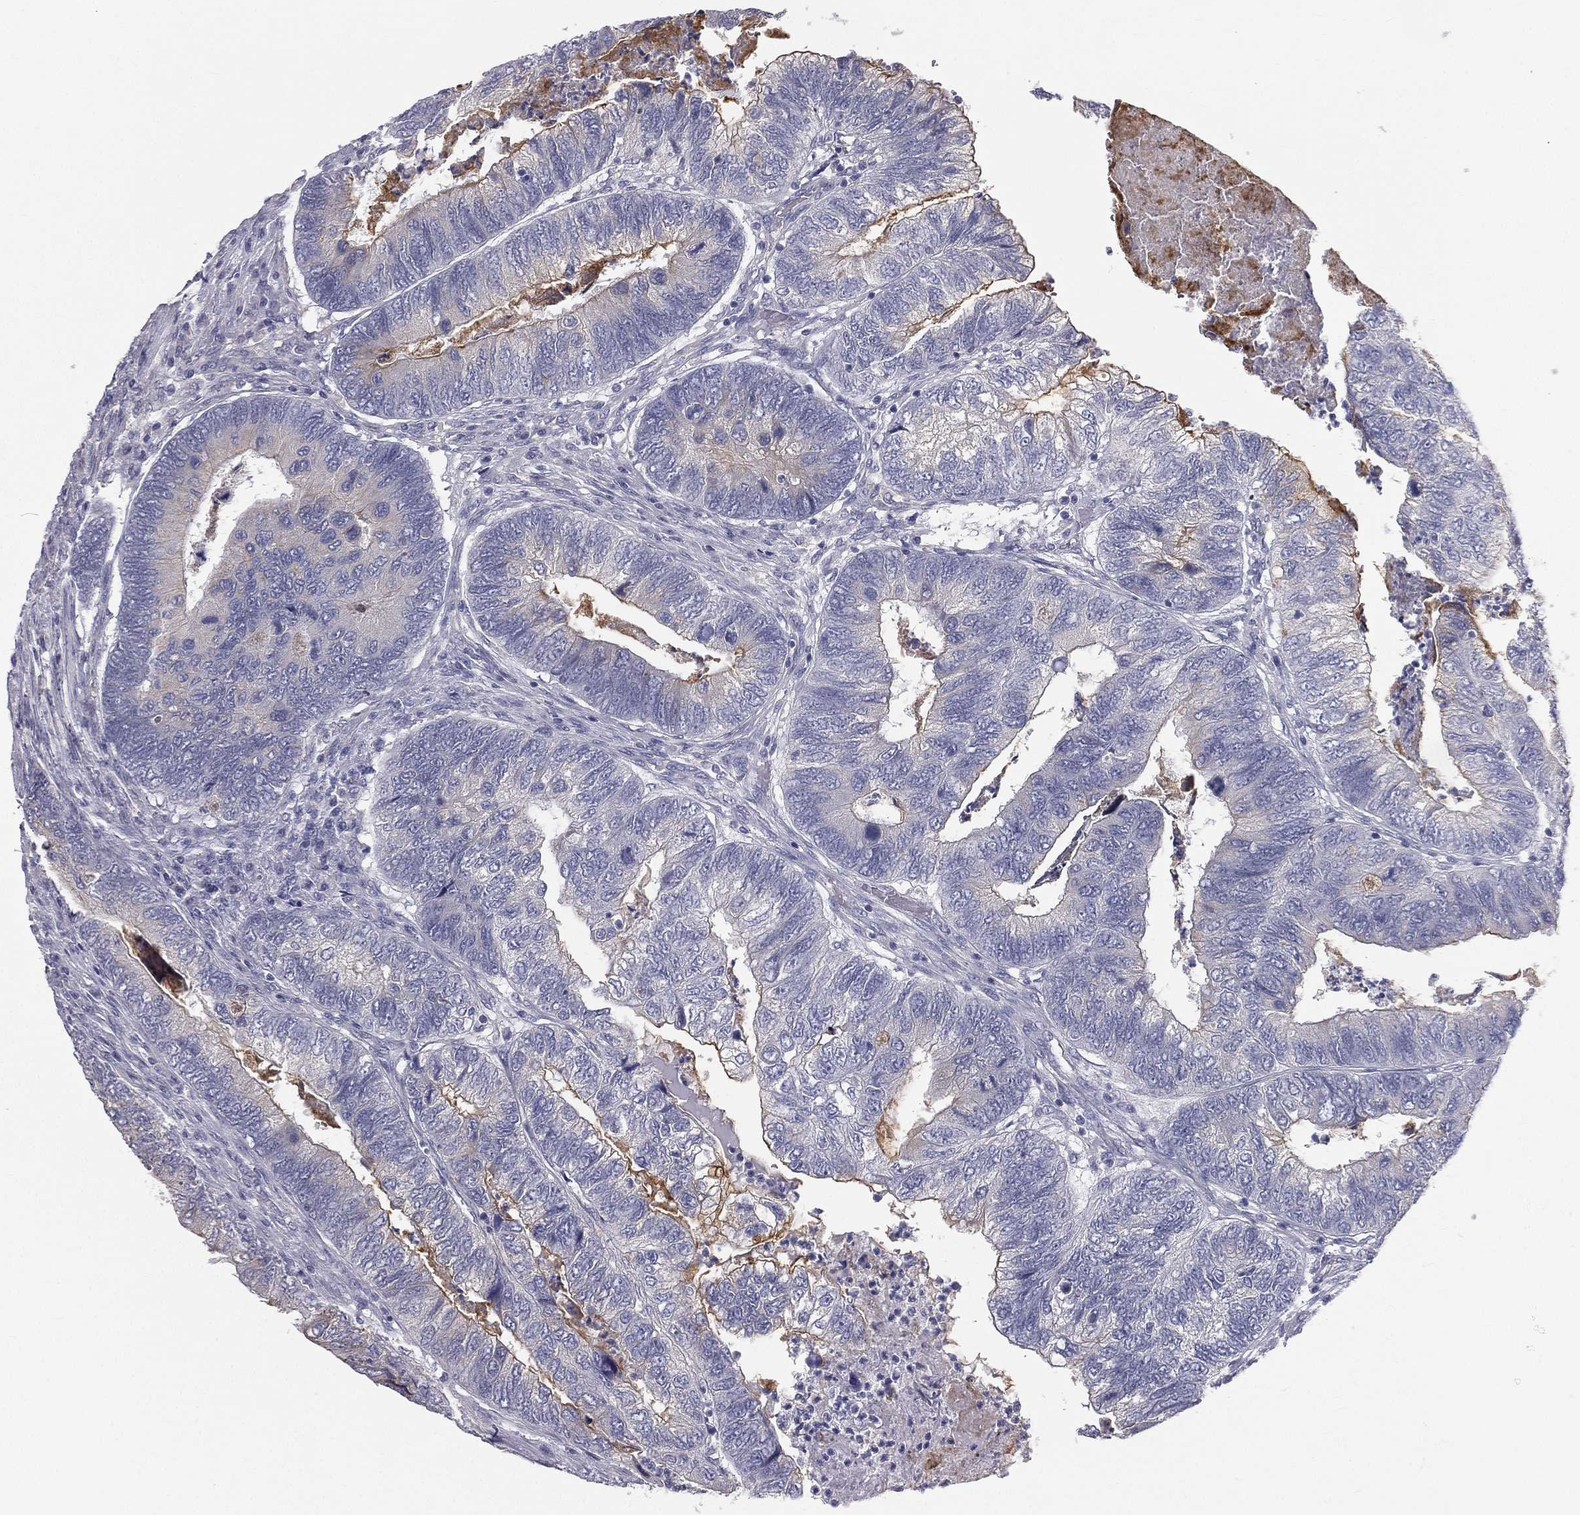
{"staining": {"intensity": "moderate", "quantity": "<25%", "location": "cytoplasmic/membranous"}, "tissue": "colorectal cancer", "cell_type": "Tumor cells", "image_type": "cancer", "snomed": [{"axis": "morphology", "description": "Adenocarcinoma, NOS"}, {"axis": "topography", "description": "Colon"}], "caption": "This histopathology image displays immunohistochemistry (IHC) staining of colorectal cancer (adenocarcinoma), with low moderate cytoplasmic/membranous staining in about <25% of tumor cells.", "gene": "MUC13", "patient": {"sex": "female", "age": 67}}